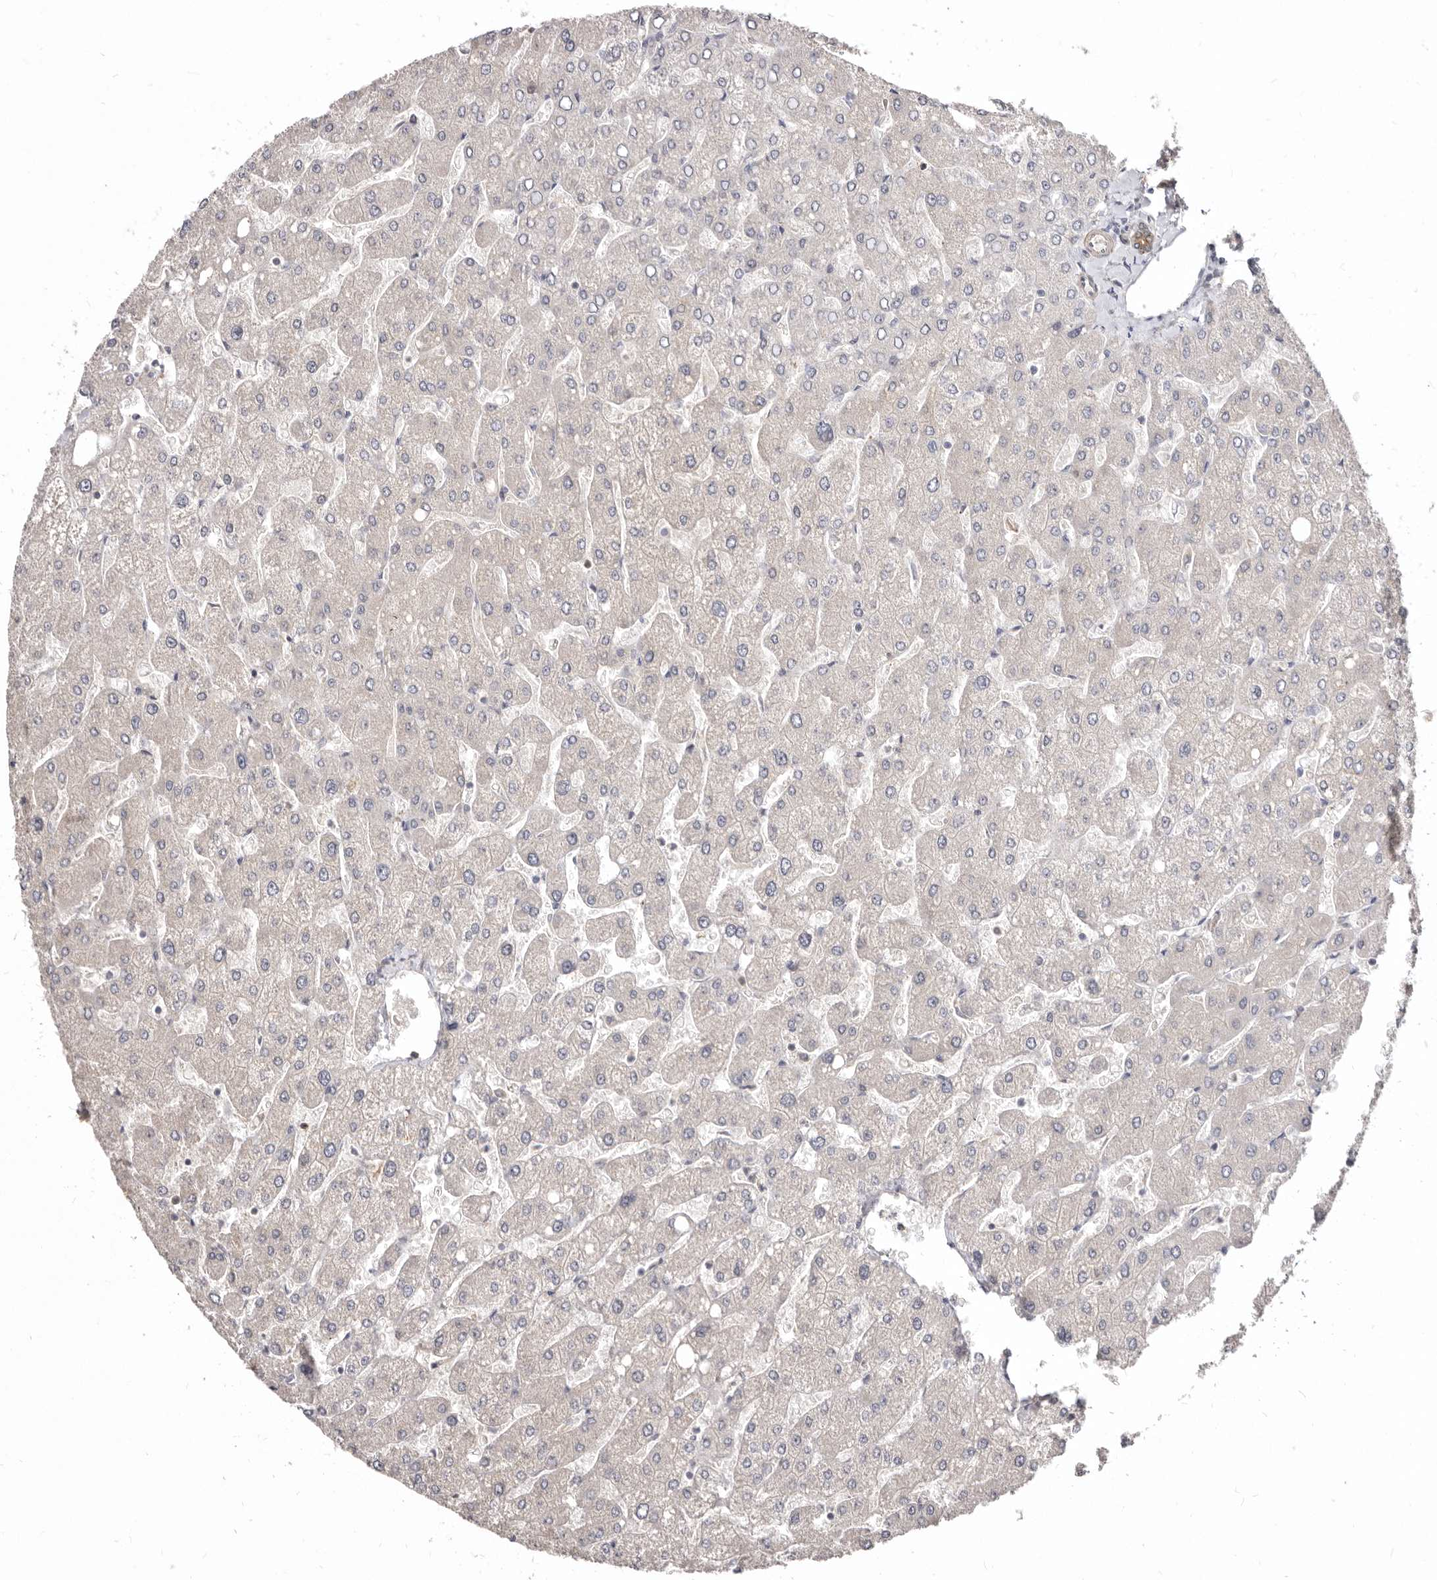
{"staining": {"intensity": "moderate", "quantity": "25%-75%", "location": "cytoplasmic/membranous"}, "tissue": "liver", "cell_type": "Cholangiocytes", "image_type": "normal", "snomed": [{"axis": "morphology", "description": "Normal tissue, NOS"}, {"axis": "topography", "description": "Liver"}], "caption": "This is a micrograph of immunohistochemistry staining of benign liver, which shows moderate expression in the cytoplasmic/membranous of cholangiocytes.", "gene": "GPATCH4", "patient": {"sex": "male", "age": 55}}